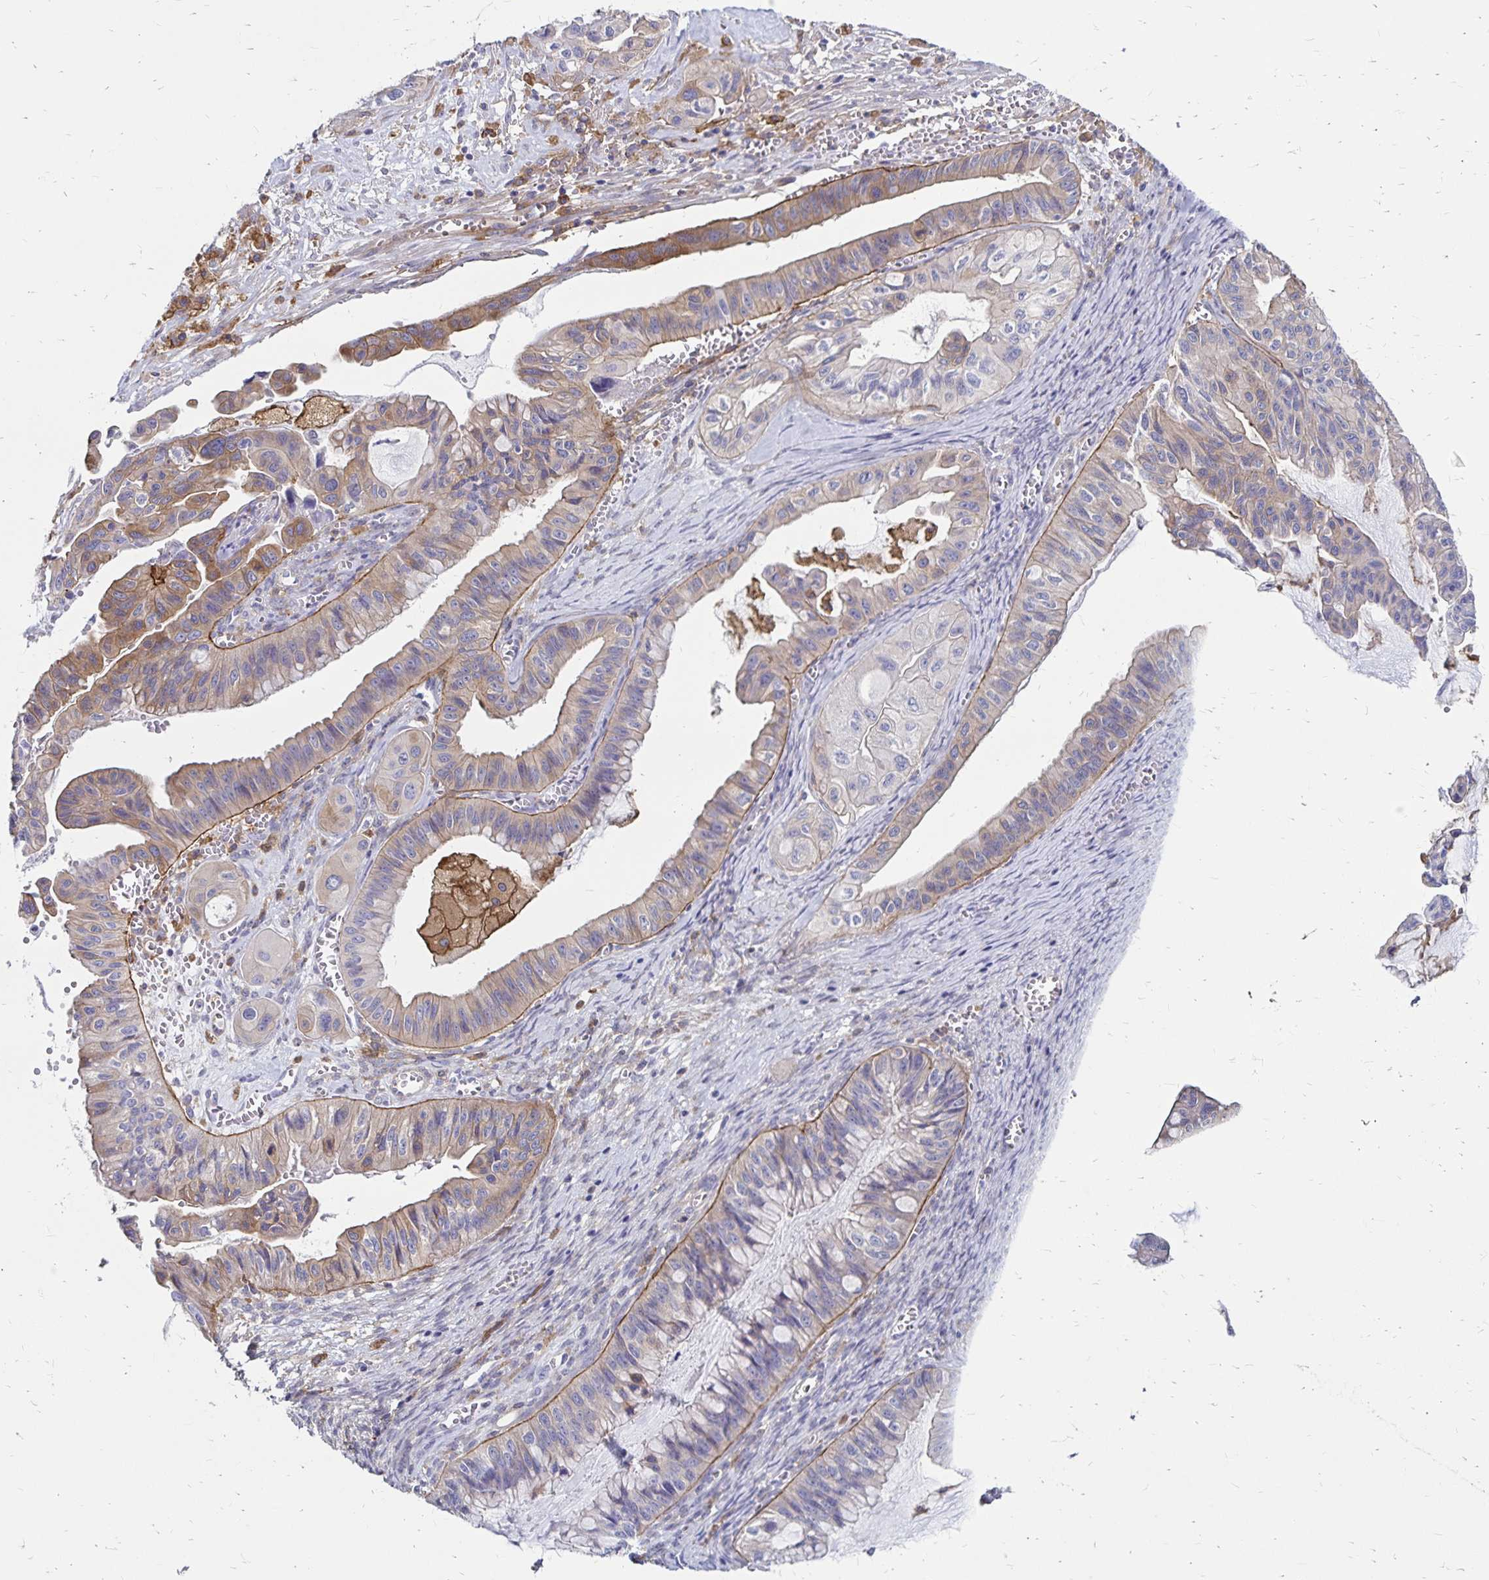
{"staining": {"intensity": "weak", "quantity": "25%-75%", "location": "cytoplasmic/membranous"}, "tissue": "ovarian cancer", "cell_type": "Tumor cells", "image_type": "cancer", "snomed": [{"axis": "morphology", "description": "Cystadenocarcinoma, mucinous, NOS"}, {"axis": "topography", "description": "Ovary"}], "caption": "Immunohistochemical staining of ovarian mucinous cystadenocarcinoma shows low levels of weak cytoplasmic/membranous expression in about 25%-75% of tumor cells.", "gene": "TNS3", "patient": {"sex": "female", "age": 72}}